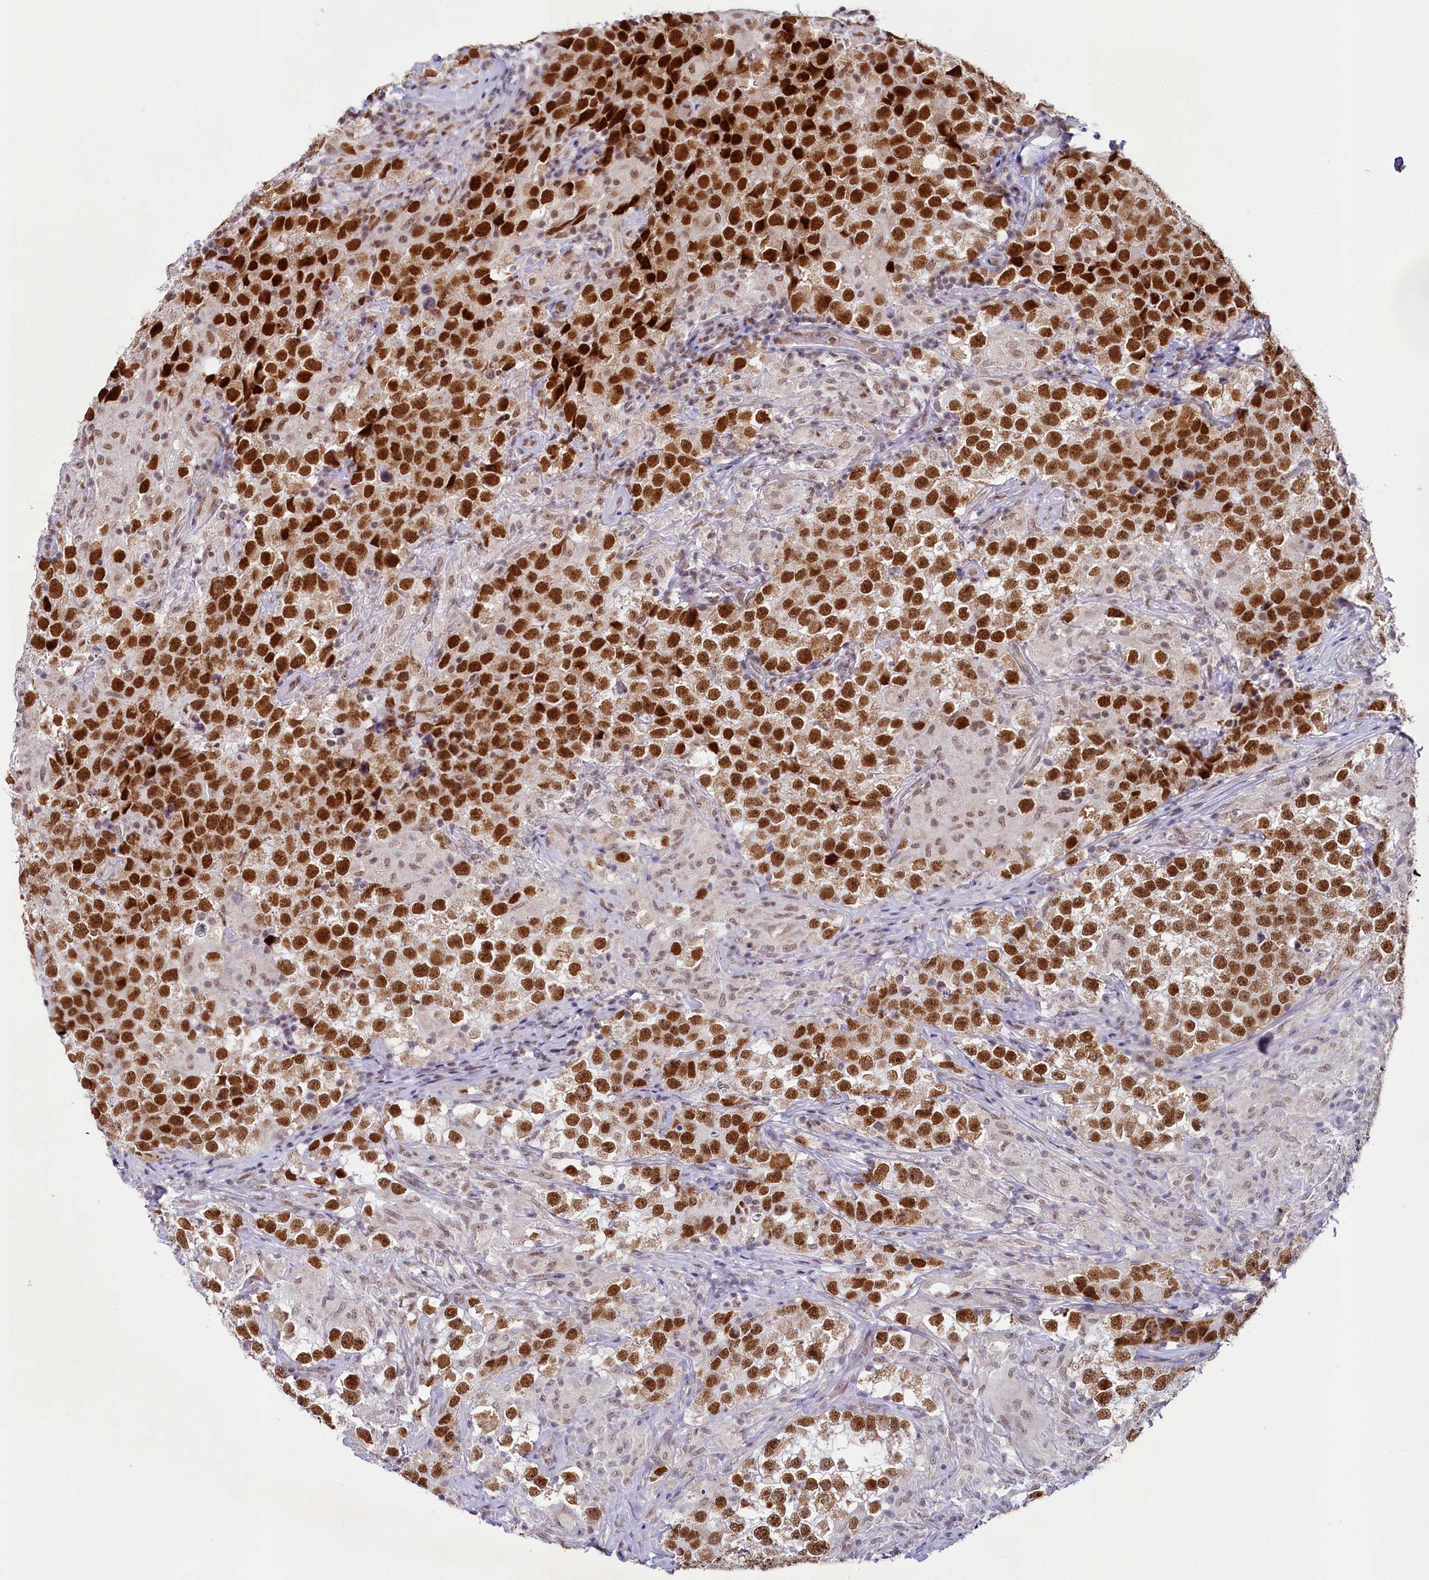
{"staining": {"intensity": "strong", "quantity": ">75%", "location": "nuclear"}, "tissue": "testis cancer", "cell_type": "Tumor cells", "image_type": "cancer", "snomed": [{"axis": "morphology", "description": "Seminoma, NOS"}, {"axis": "topography", "description": "Testis"}], "caption": "Immunohistochemical staining of testis seminoma exhibits strong nuclear protein expression in about >75% of tumor cells.", "gene": "PPHLN1", "patient": {"sex": "male", "age": 46}}